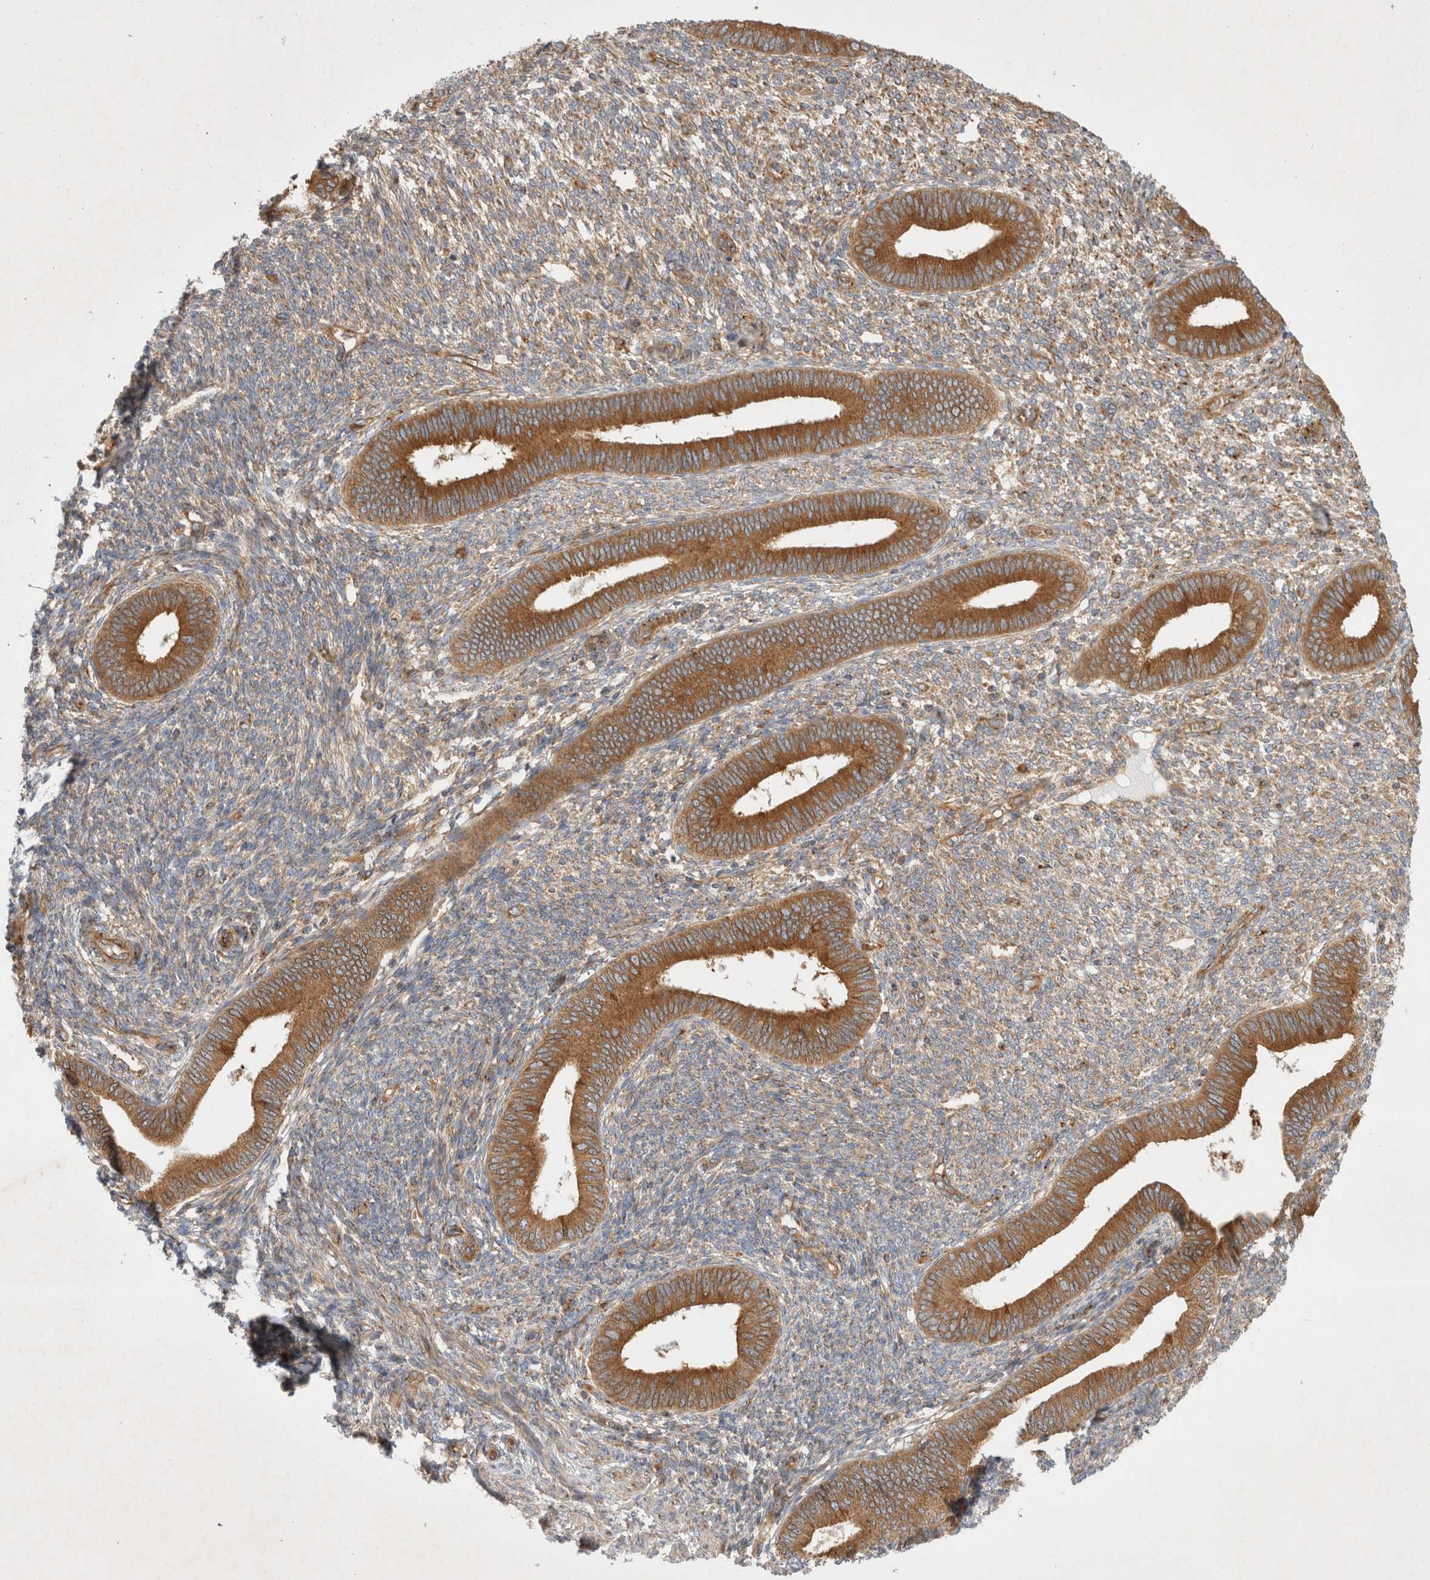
{"staining": {"intensity": "weak", "quantity": ">75%", "location": "cytoplasmic/membranous"}, "tissue": "endometrium", "cell_type": "Cells in endometrial stroma", "image_type": "normal", "snomed": [{"axis": "morphology", "description": "Normal tissue, NOS"}, {"axis": "topography", "description": "Endometrium"}], "caption": "This histopathology image reveals immunohistochemistry staining of unremarkable endometrium, with low weak cytoplasmic/membranous expression in approximately >75% of cells in endometrial stroma.", "gene": "GPR150", "patient": {"sex": "female", "age": 46}}